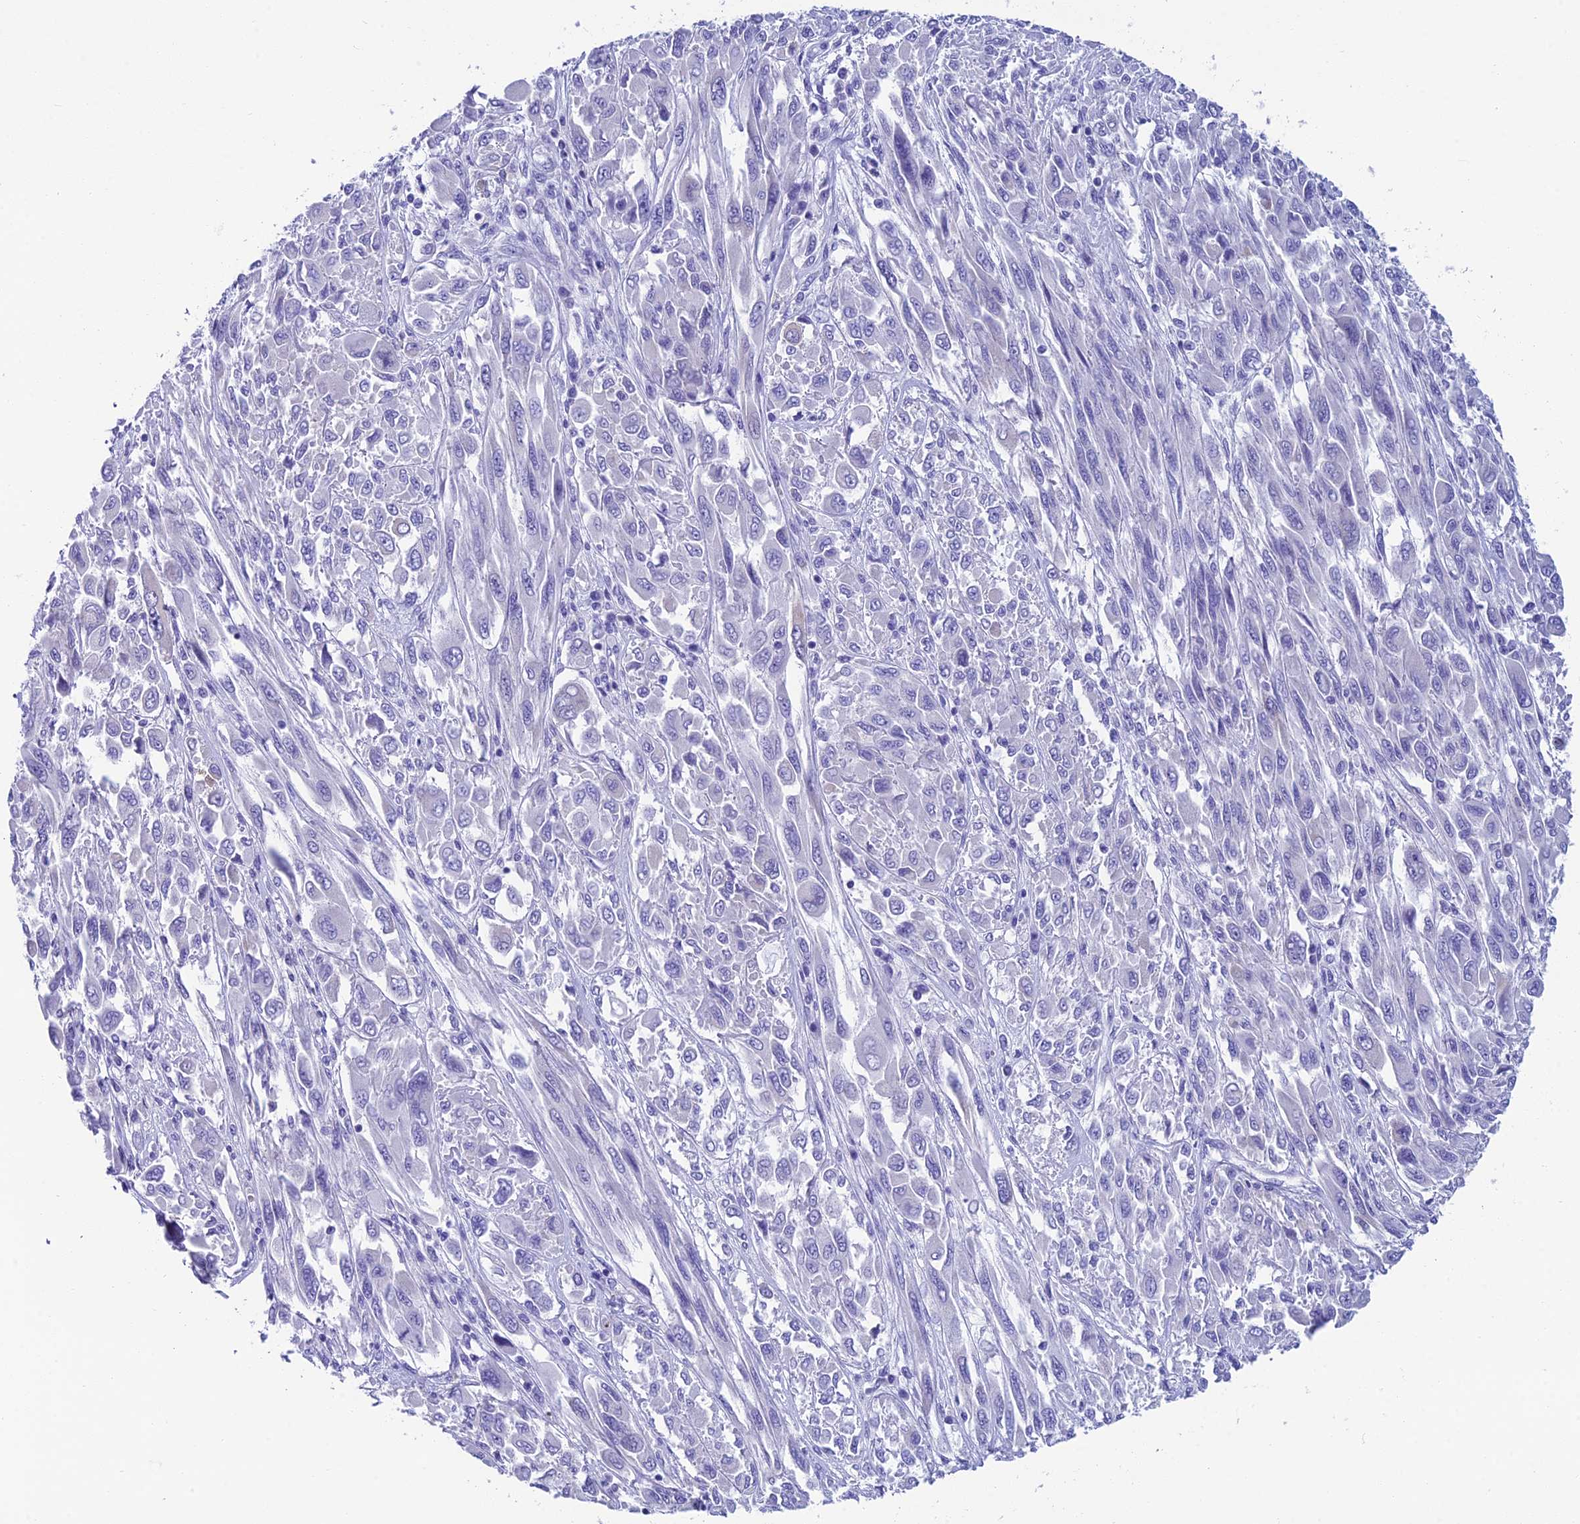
{"staining": {"intensity": "negative", "quantity": "none", "location": "none"}, "tissue": "melanoma", "cell_type": "Tumor cells", "image_type": "cancer", "snomed": [{"axis": "morphology", "description": "Malignant melanoma, NOS"}, {"axis": "topography", "description": "Skin"}], "caption": "Histopathology image shows no protein staining in tumor cells of melanoma tissue.", "gene": "REEP4", "patient": {"sex": "female", "age": 91}}